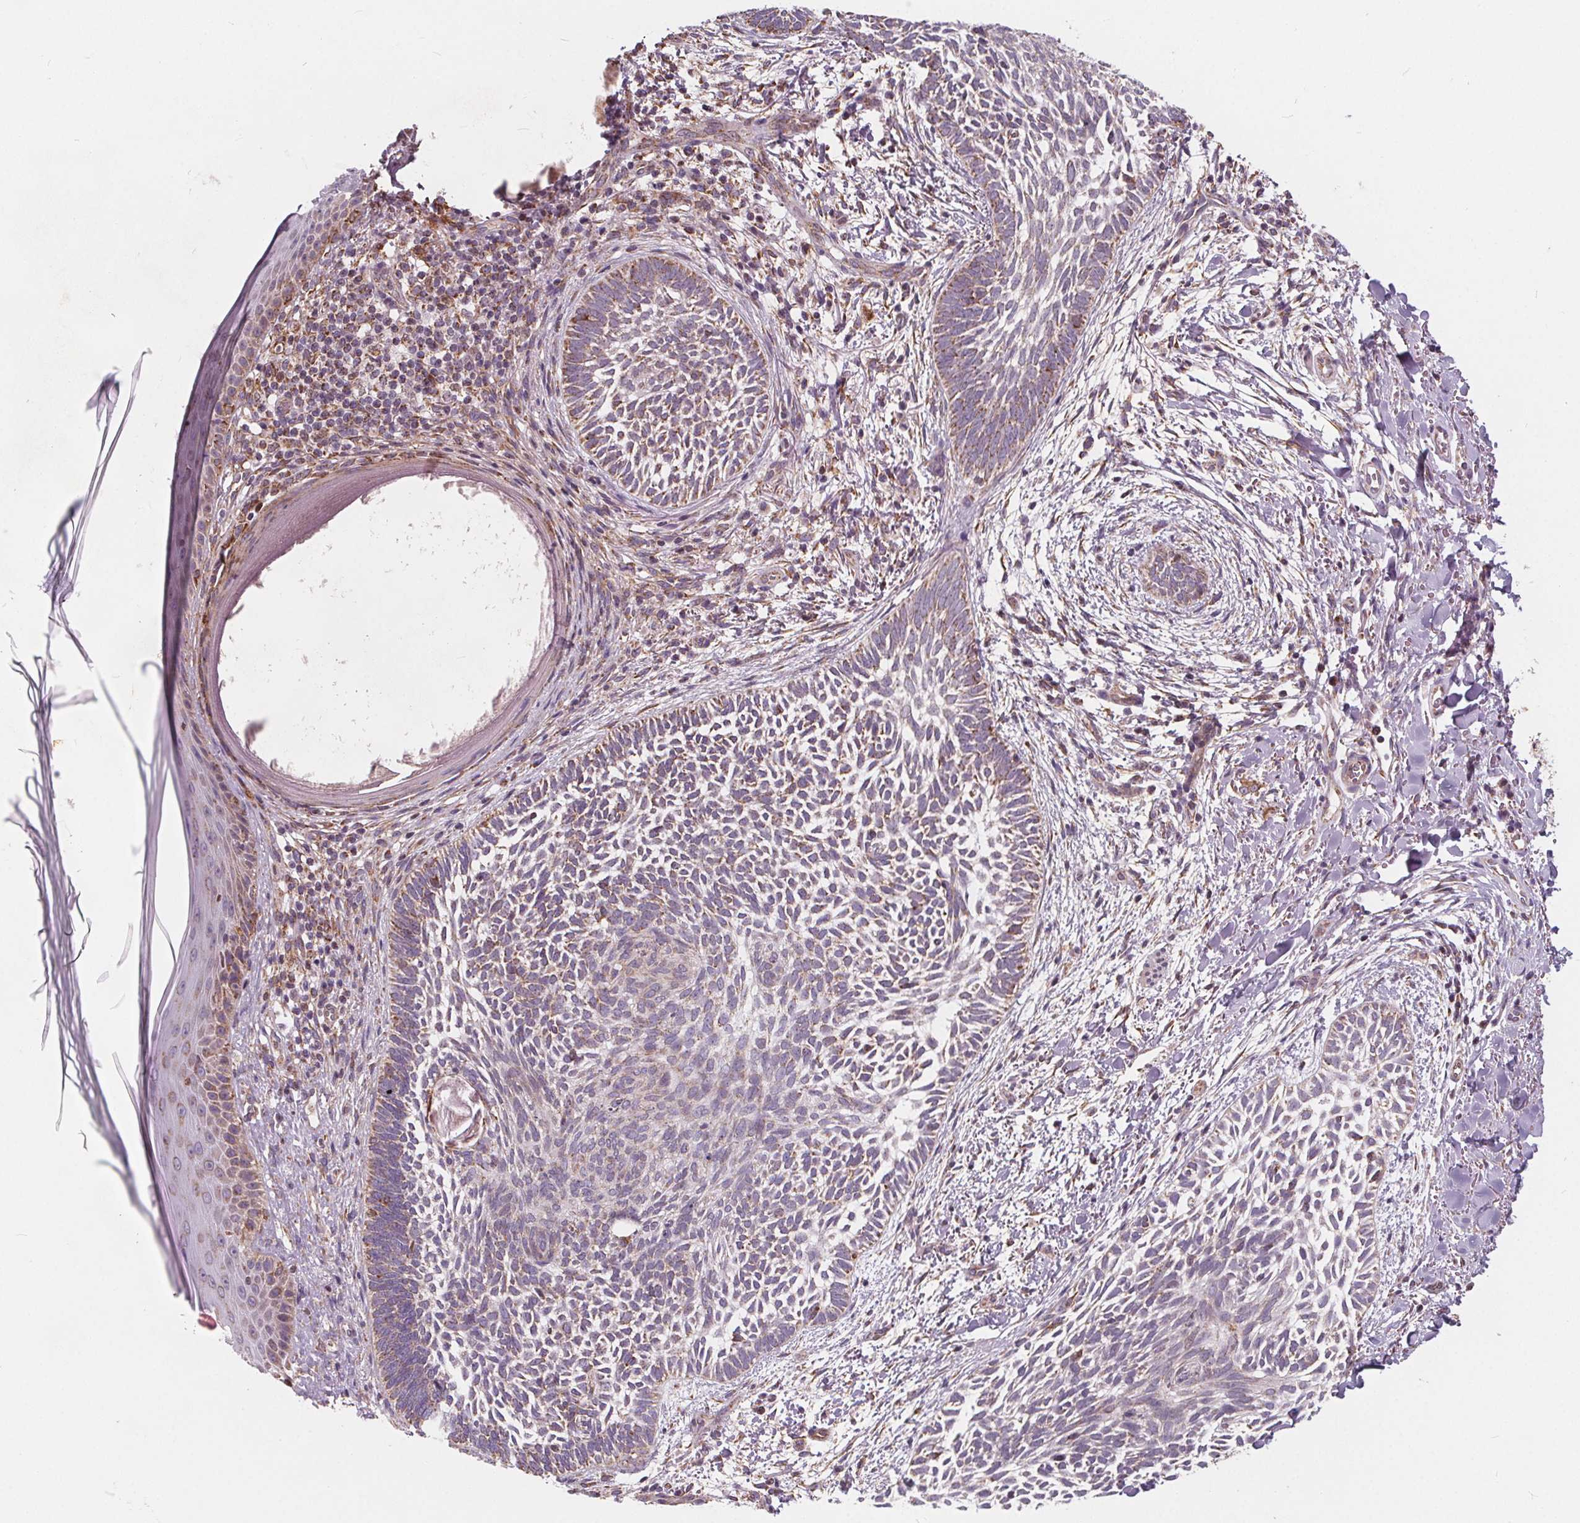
{"staining": {"intensity": "weak", "quantity": "25%-75%", "location": "cytoplasmic/membranous"}, "tissue": "skin cancer", "cell_type": "Tumor cells", "image_type": "cancer", "snomed": [{"axis": "morphology", "description": "Normal tissue, NOS"}, {"axis": "morphology", "description": "Basal cell carcinoma"}, {"axis": "topography", "description": "Skin"}], "caption": "Protein positivity by immunohistochemistry (IHC) demonstrates weak cytoplasmic/membranous positivity in about 25%-75% of tumor cells in skin cancer.", "gene": "PLSCR3", "patient": {"sex": "male", "age": 46}}